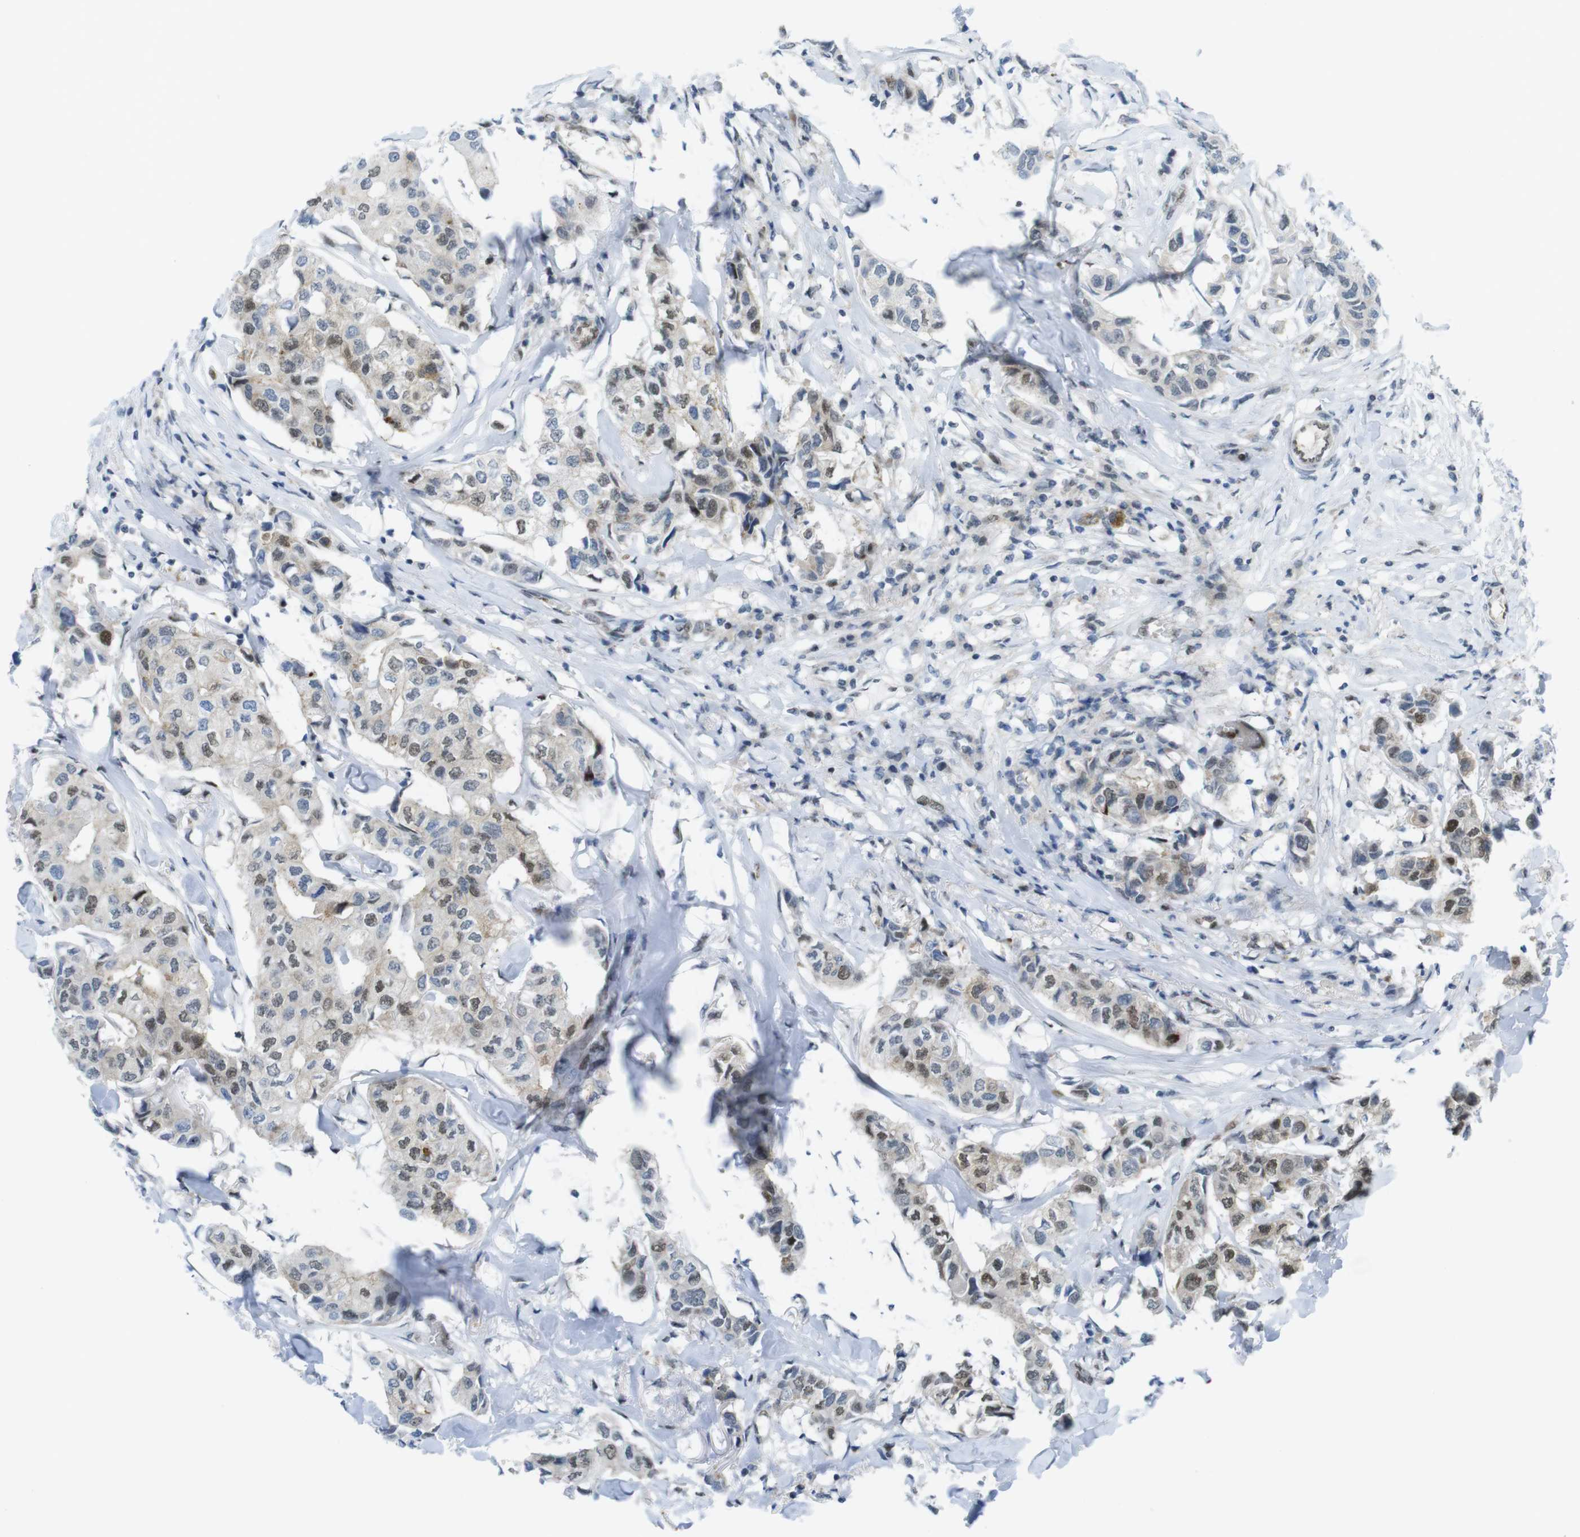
{"staining": {"intensity": "moderate", "quantity": "25%-75%", "location": "nuclear"}, "tissue": "breast cancer", "cell_type": "Tumor cells", "image_type": "cancer", "snomed": [{"axis": "morphology", "description": "Duct carcinoma"}, {"axis": "topography", "description": "Breast"}], "caption": "IHC micrograph of breast cancer stained for a protein (brown), which displays medium levels of moderate nuclear positivity in about 25%-75% of tumor cells.", "gene": "UBB", "patient": {"sex": "female", "age": 80}}